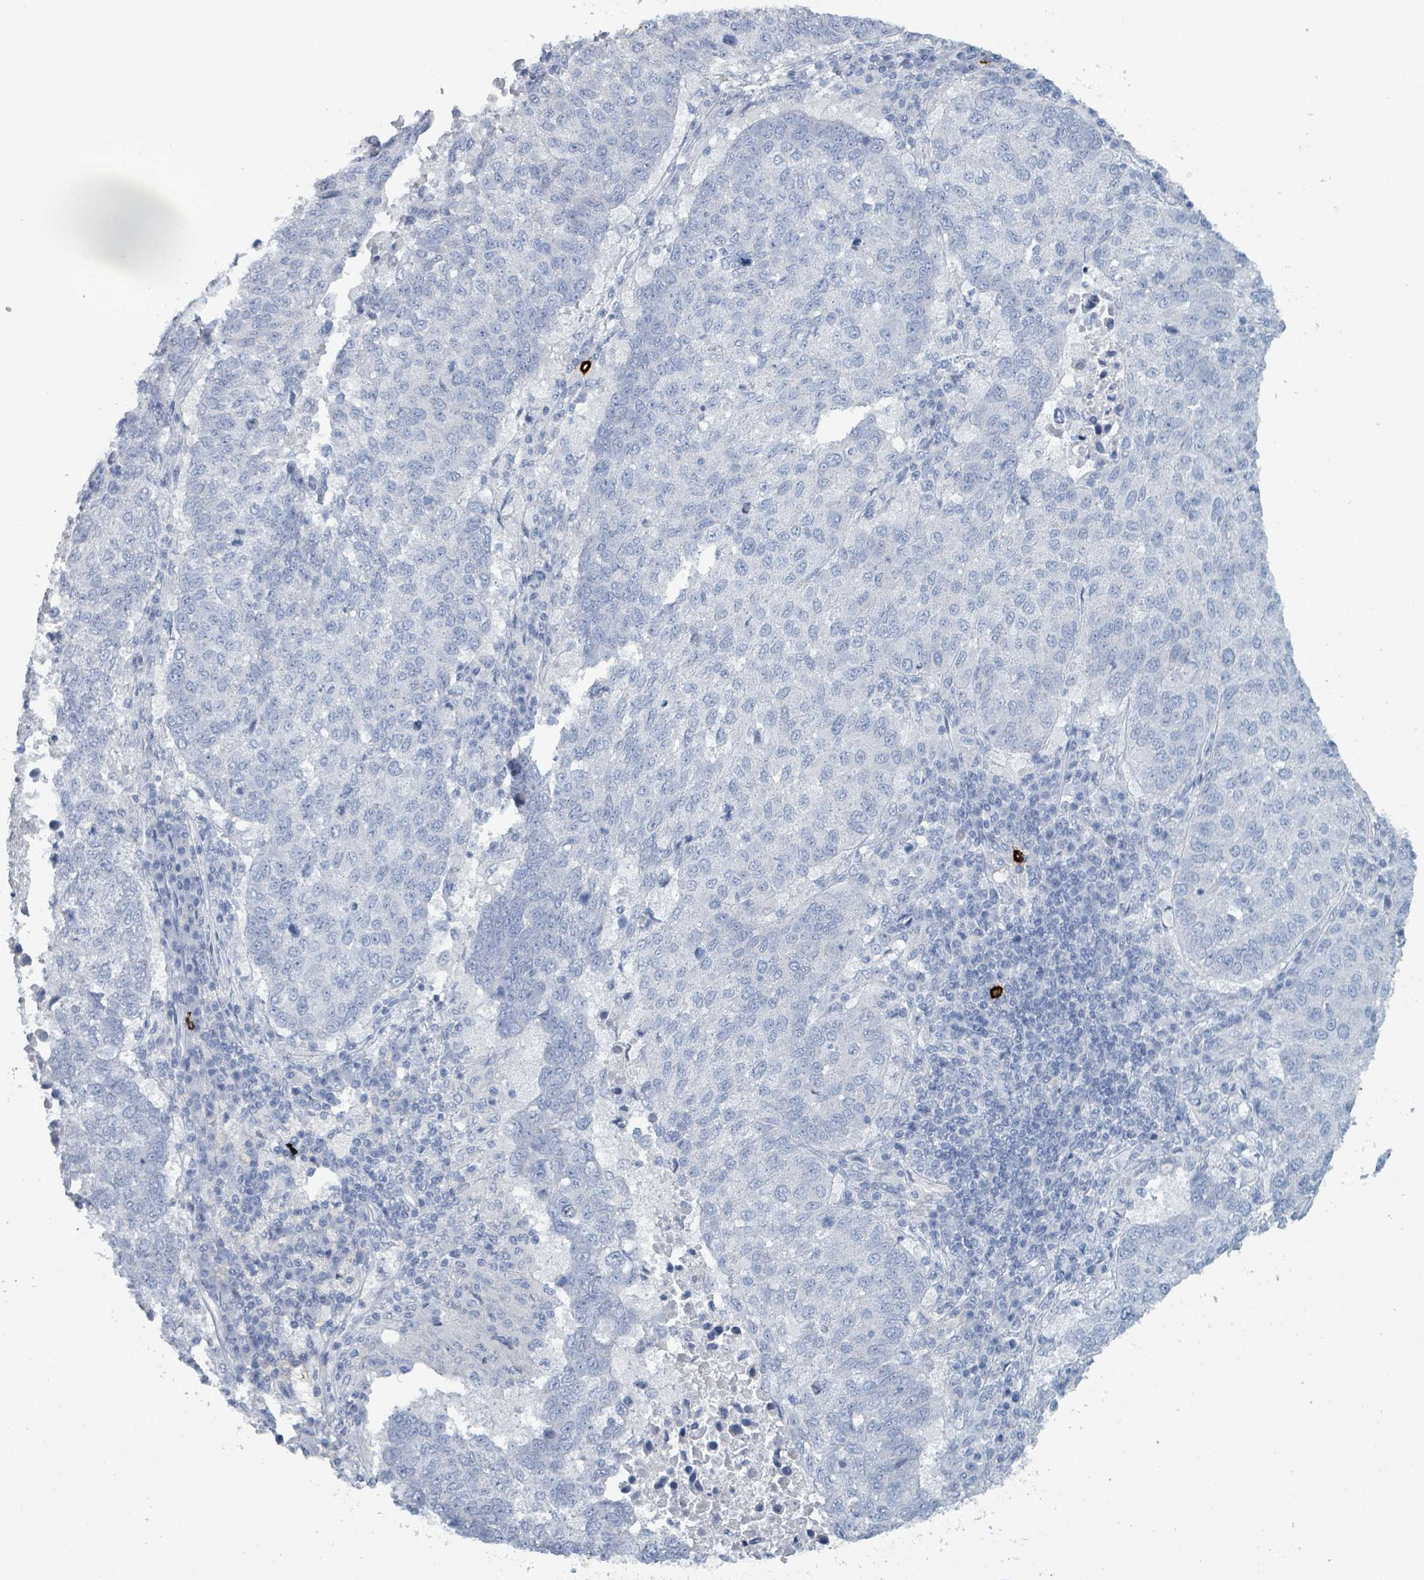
{"staining": {"intensity": "negative", "quantity": "none", "location": "none"}, "tissue": "lung cancer", "cell_type": "Tumor cells", "image_type": "cancer", "snomed": [{"axis": "morphology", "description": "Squamous cell carcinoma, NOS"}, {"axis": "topography", "description": "Lung"}], "caption": "Tumor cells show no significant expression in lung cancer (squamous cell carcinoma).", "gene": "VPS13D", "patient": {"sex": "male", "age": 73}}